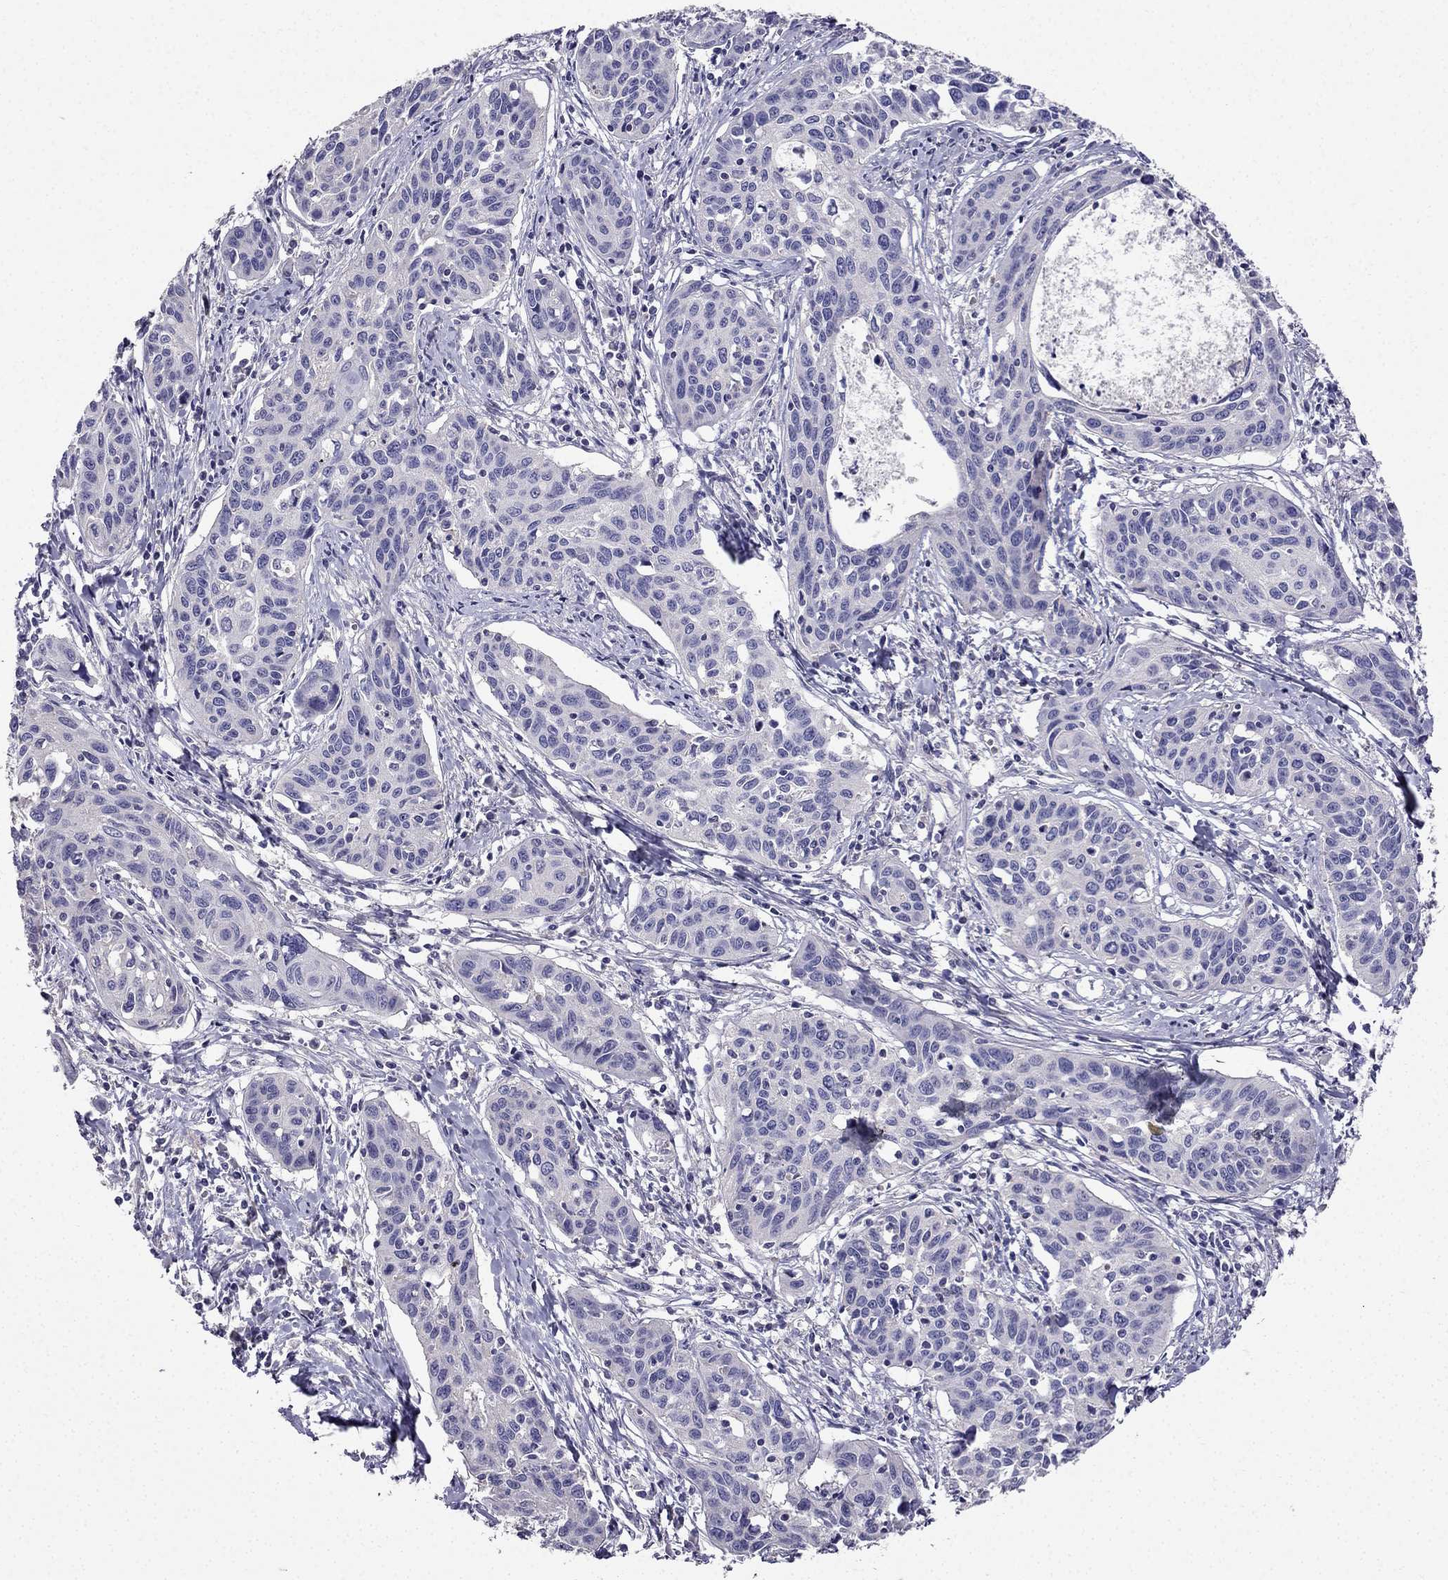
{"staining": {"intensity": "negative", "quantity": "none", "location": "none"}, "tissue": "cervical cancer", "cell_type": "Tumor cells", "image_type": "cancer", "snomed": [{"axis": "morphology", "description": "Squamous cell carcinoma, NOS"}, {"axis": "topography", "description": "Cervix"}], "caption": "IHC of squamous cell carcinoma (cervical) displays no expression in tumor cells.", "gene": "AS3MT", "patient": {"sex": "female", "age": 31}}